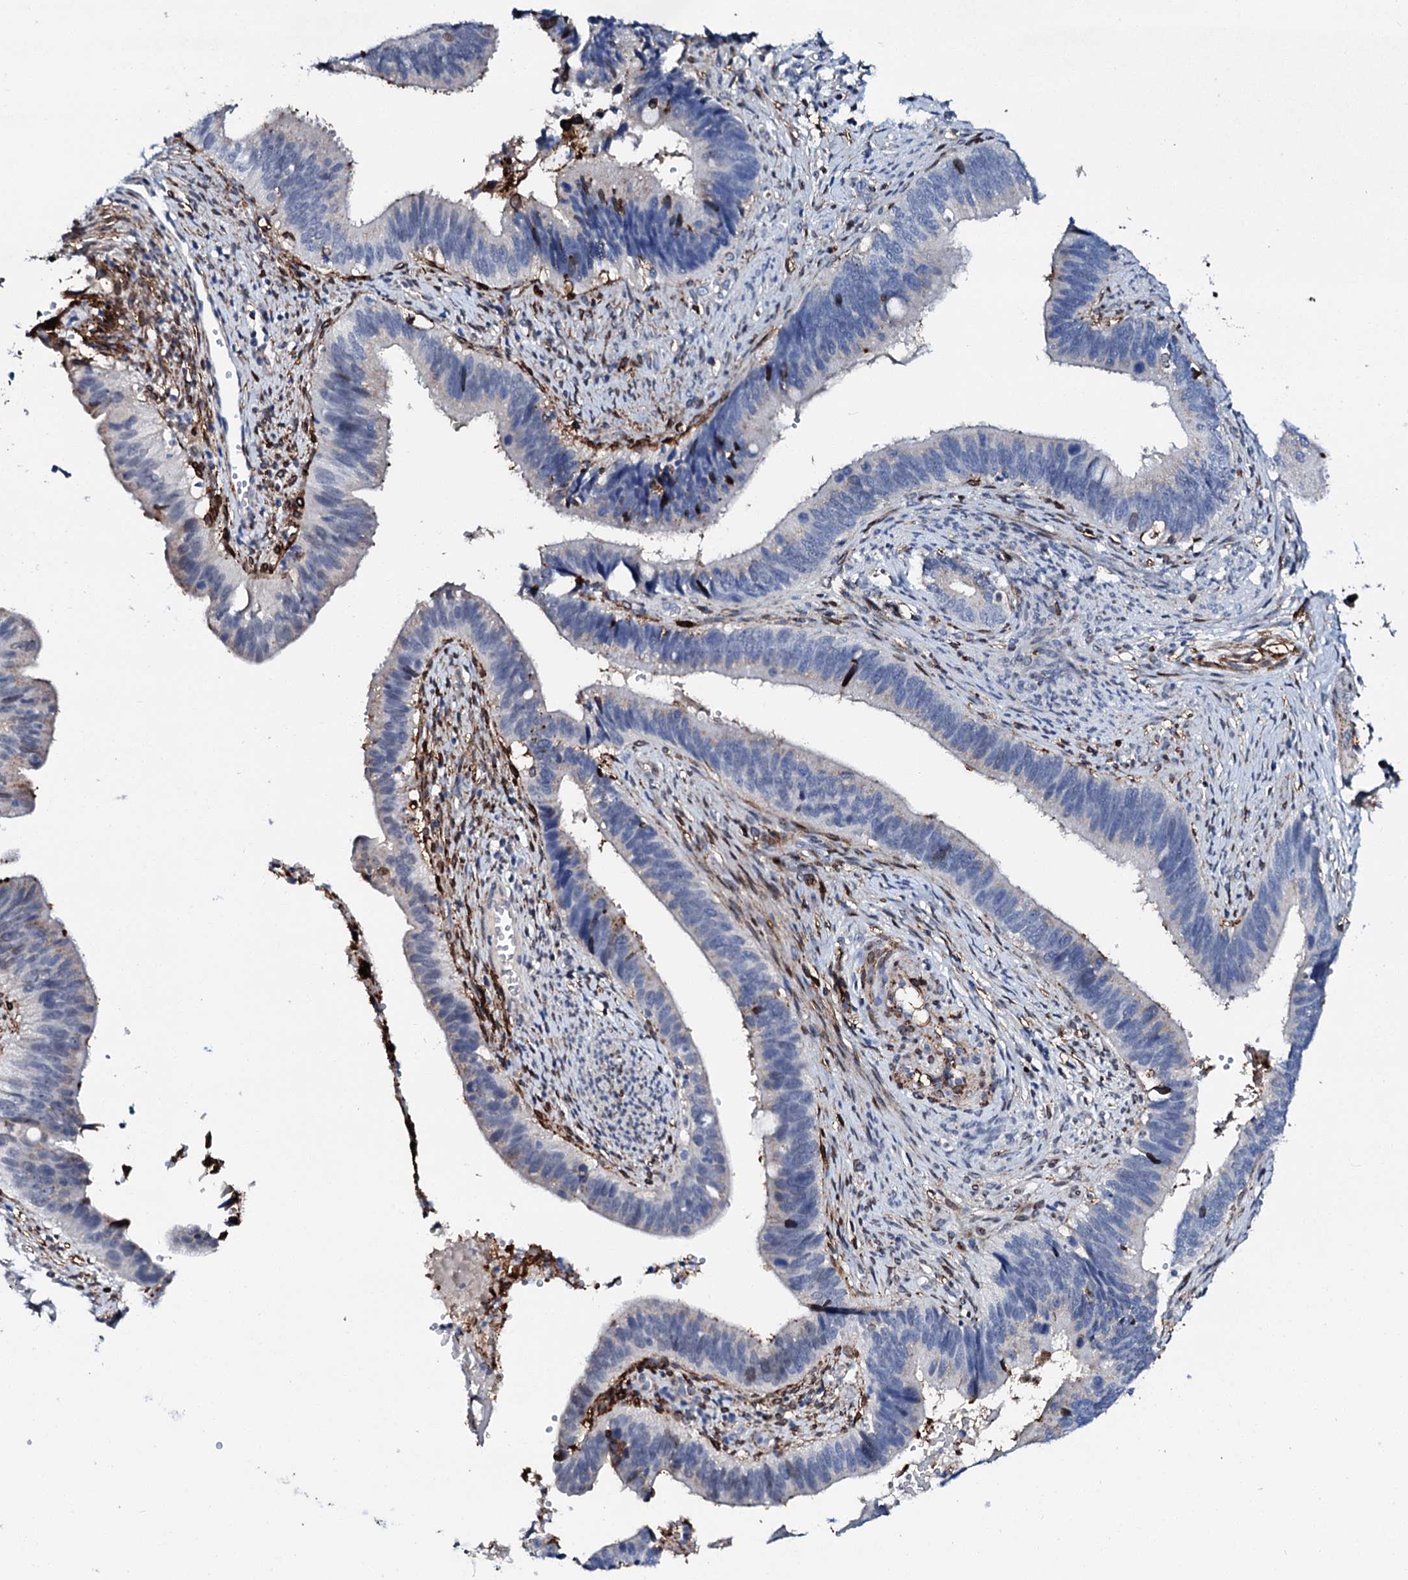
{"staining": {"intensity": "moderate", "quantity": "<25%", "location": "cytoplasmic/membranous,nuclear"}, "tissue": "cervical cancer", "cell_type": "Tumor cells", "image_type": "cancer", "snomed": [{"axis": "morphology", "description": "Adenocarcinoma, NOS"}, {"axis": "topography", "description": "Cervix"}], "caption": "This is a histology image of IHC staining of cervical cancer (adenocarcinoma), which shows moderate expression in the cytoplasmic/membranous and nuclear of tumor cells.", "gene": "MED13L", "patient": {"sex": "female", "age": 42}}